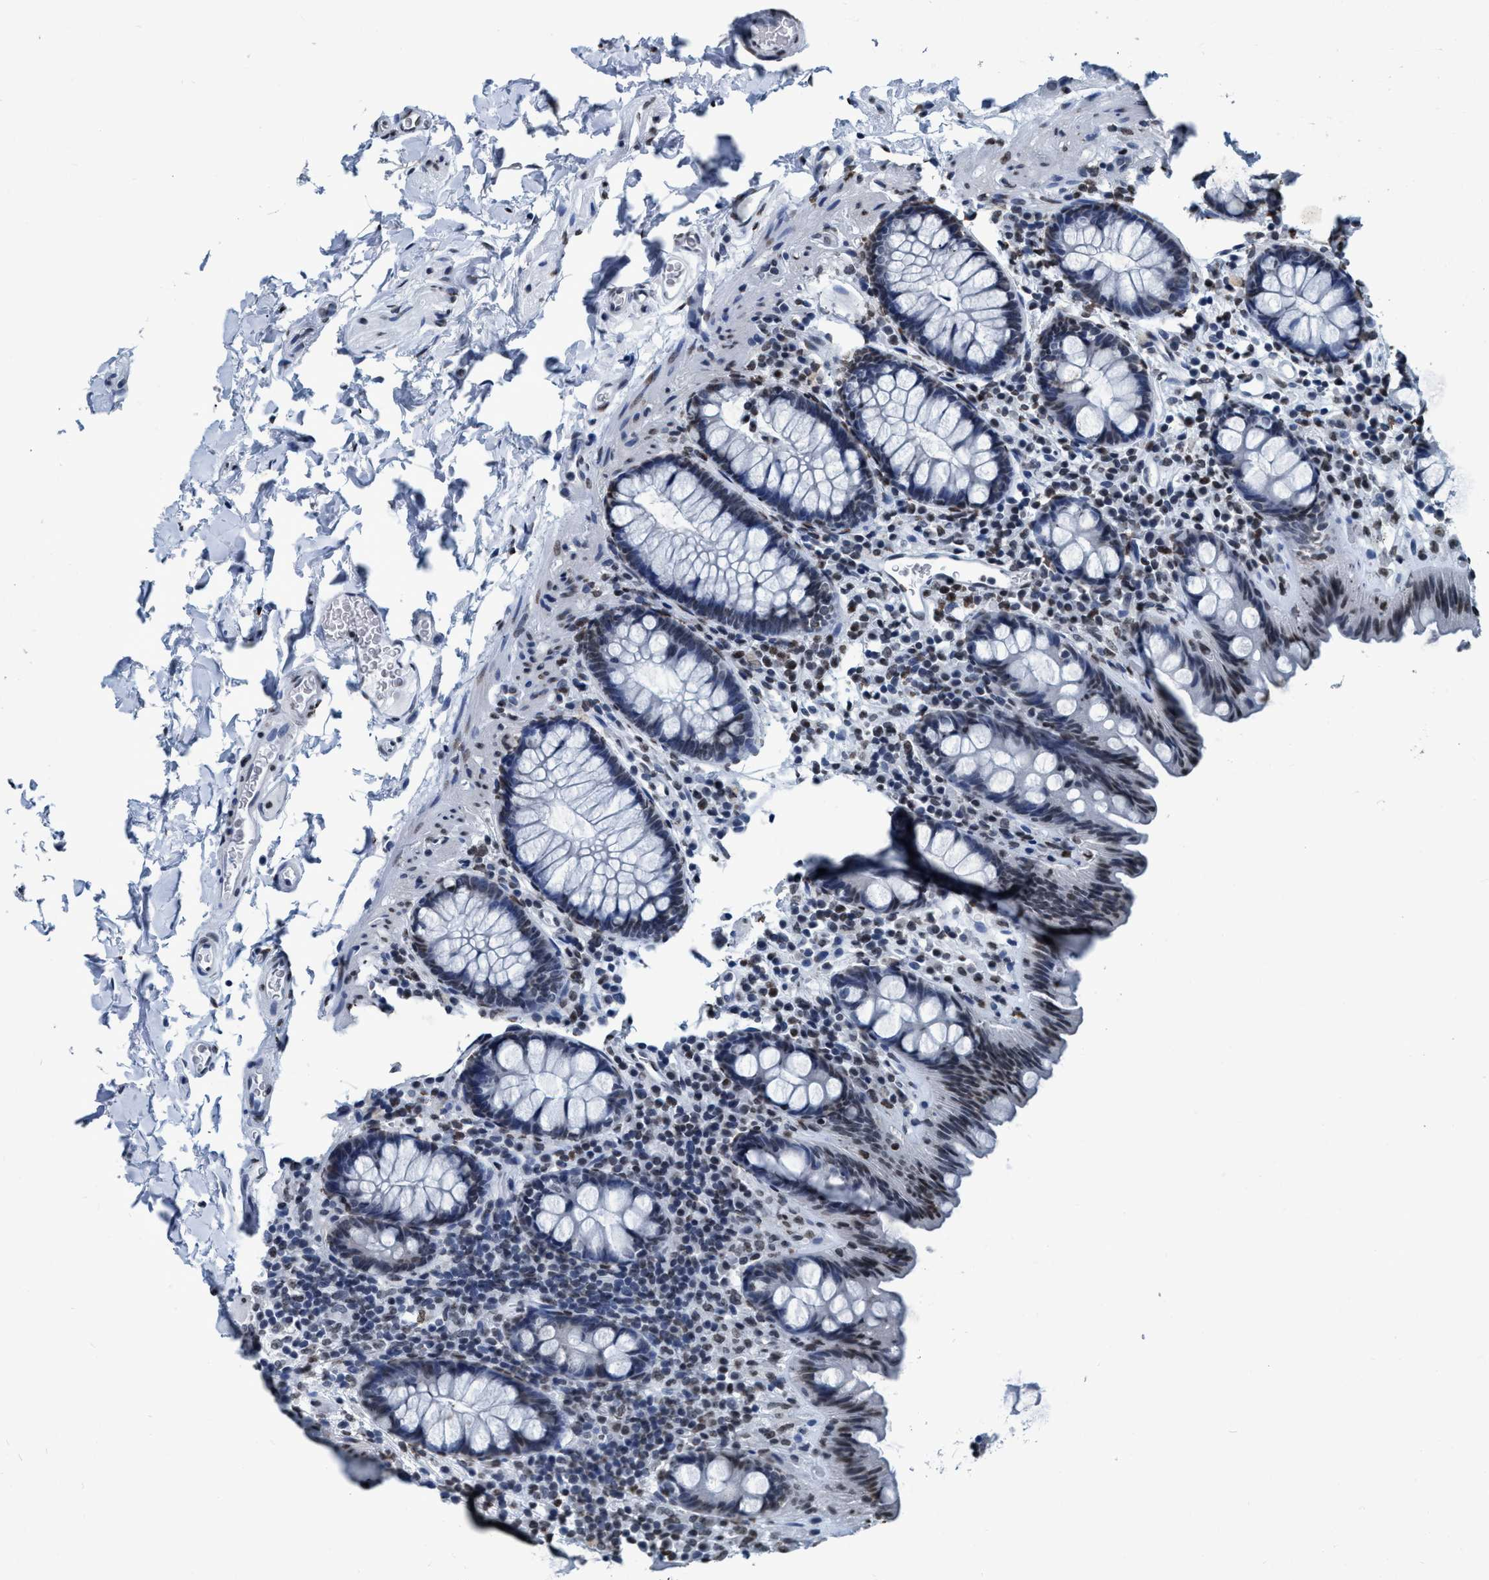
{"staining": {"intensity": "weak", "quantity": "25%-75%", "location": "nuclear"}, "tissue": "colon", "cell_type": "Endothelial cells", "image_type": "normal", "snomed": [{"axis": "morphology", "description": "Normal tissue, NOS"}, {"axis": "topography", "description": "Colon"}], "caption": "This photomicrograph shows IHC staining of benign human colon, with low weak nuclear staining in approximately 25%-75% of endothelial cells.", "gene": "CCNE2", "patient": {"sex": "female", "age": 80}}